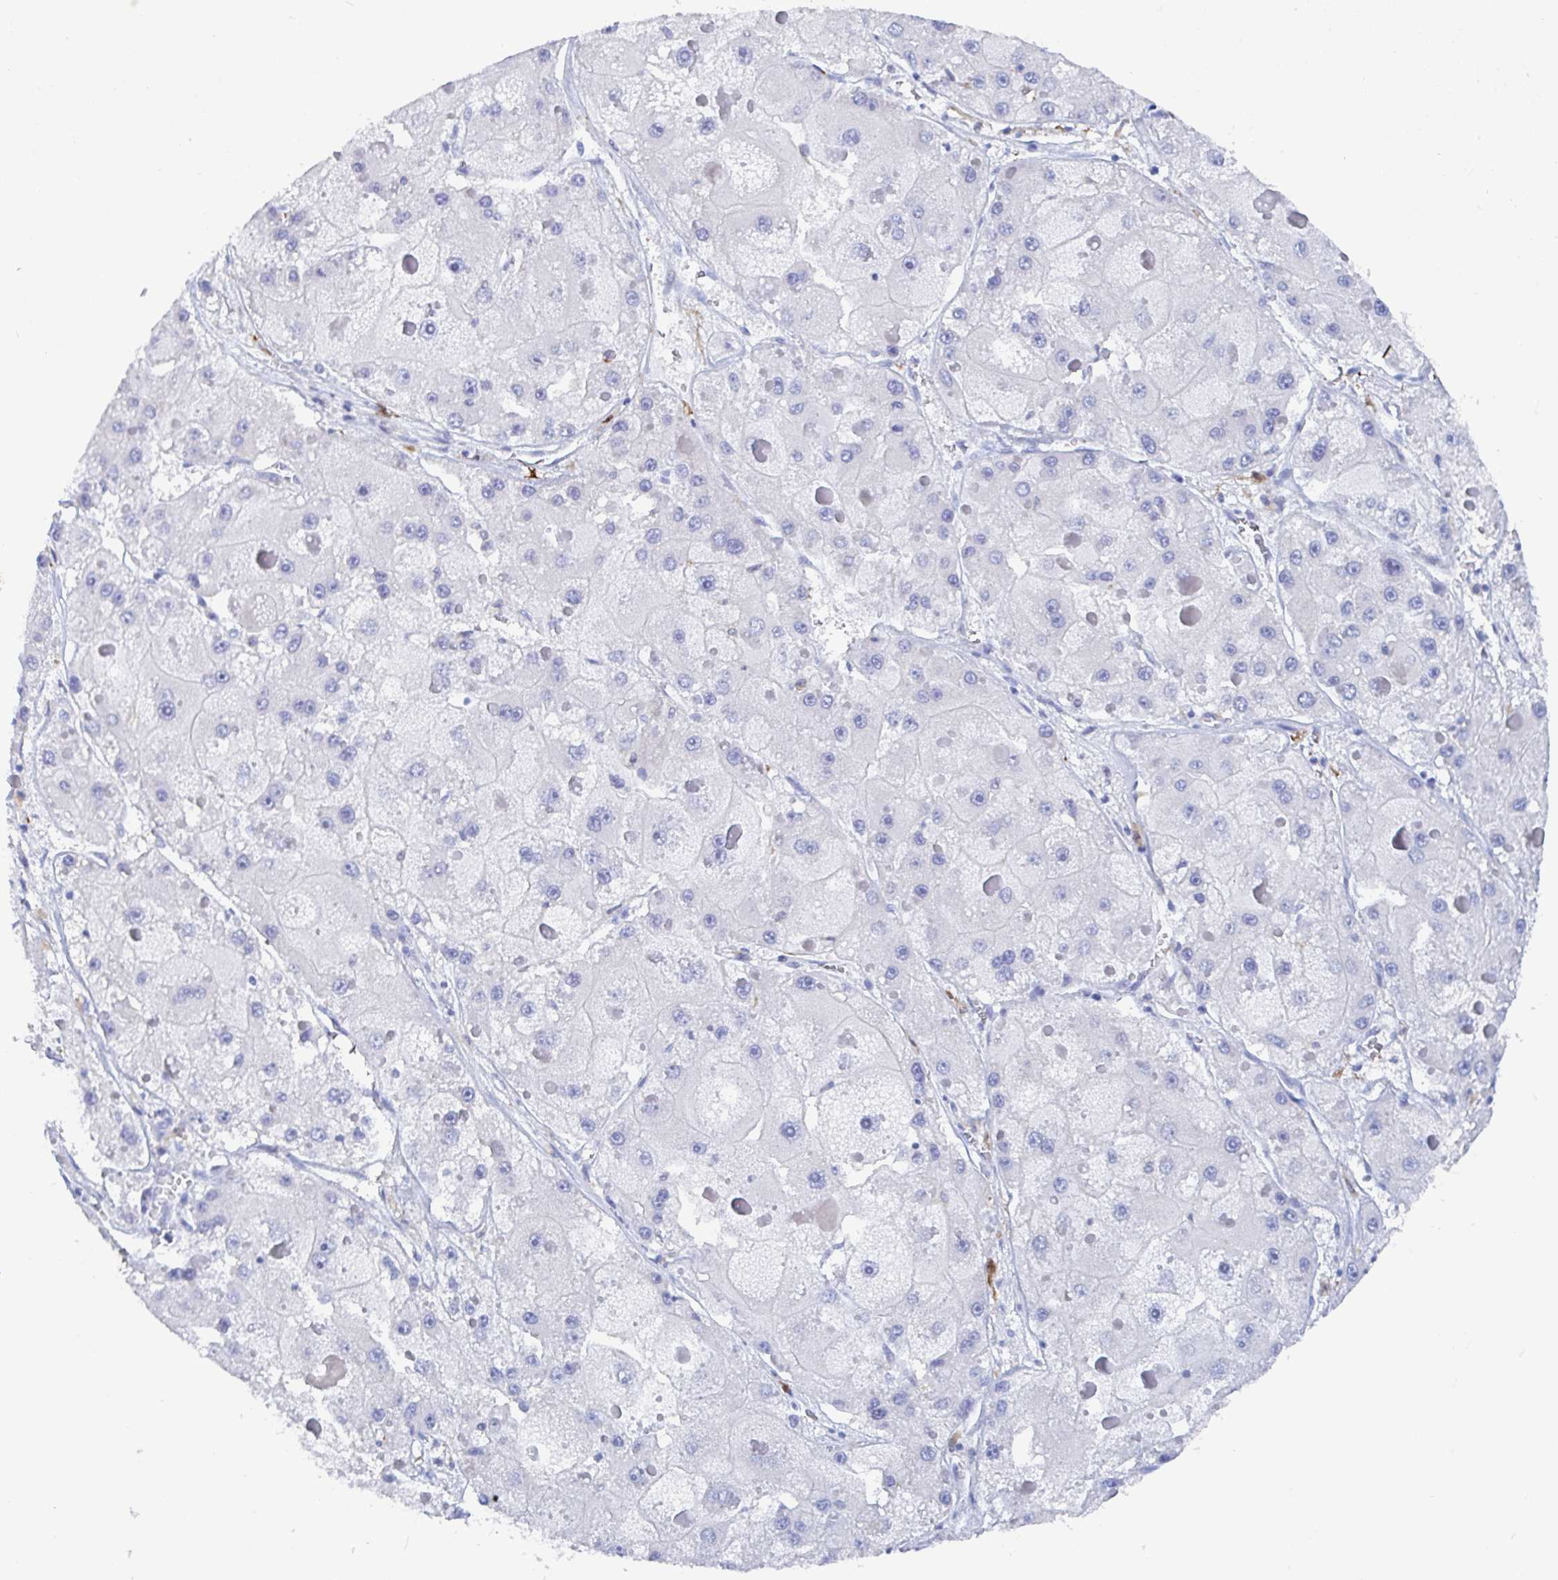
{"staining": {"intensity": "negative", "quantity": "none", "location": "none"}, "tissue": "liver cancer", "cell_type": "Tumor cells", "image_type": "cancer", "snomed": [{"axis": "morphology", "description": "Carcinoma, Hepatocellular, NOS"}, {"axis": "topography", "description": "Liver"}], "caption": "Tumor cells show no significant protein positivity in liver cancer (hepatocellular carcinoma).", "gene": "OR2A4", "patient": {"sex": "female", "age": 73}}